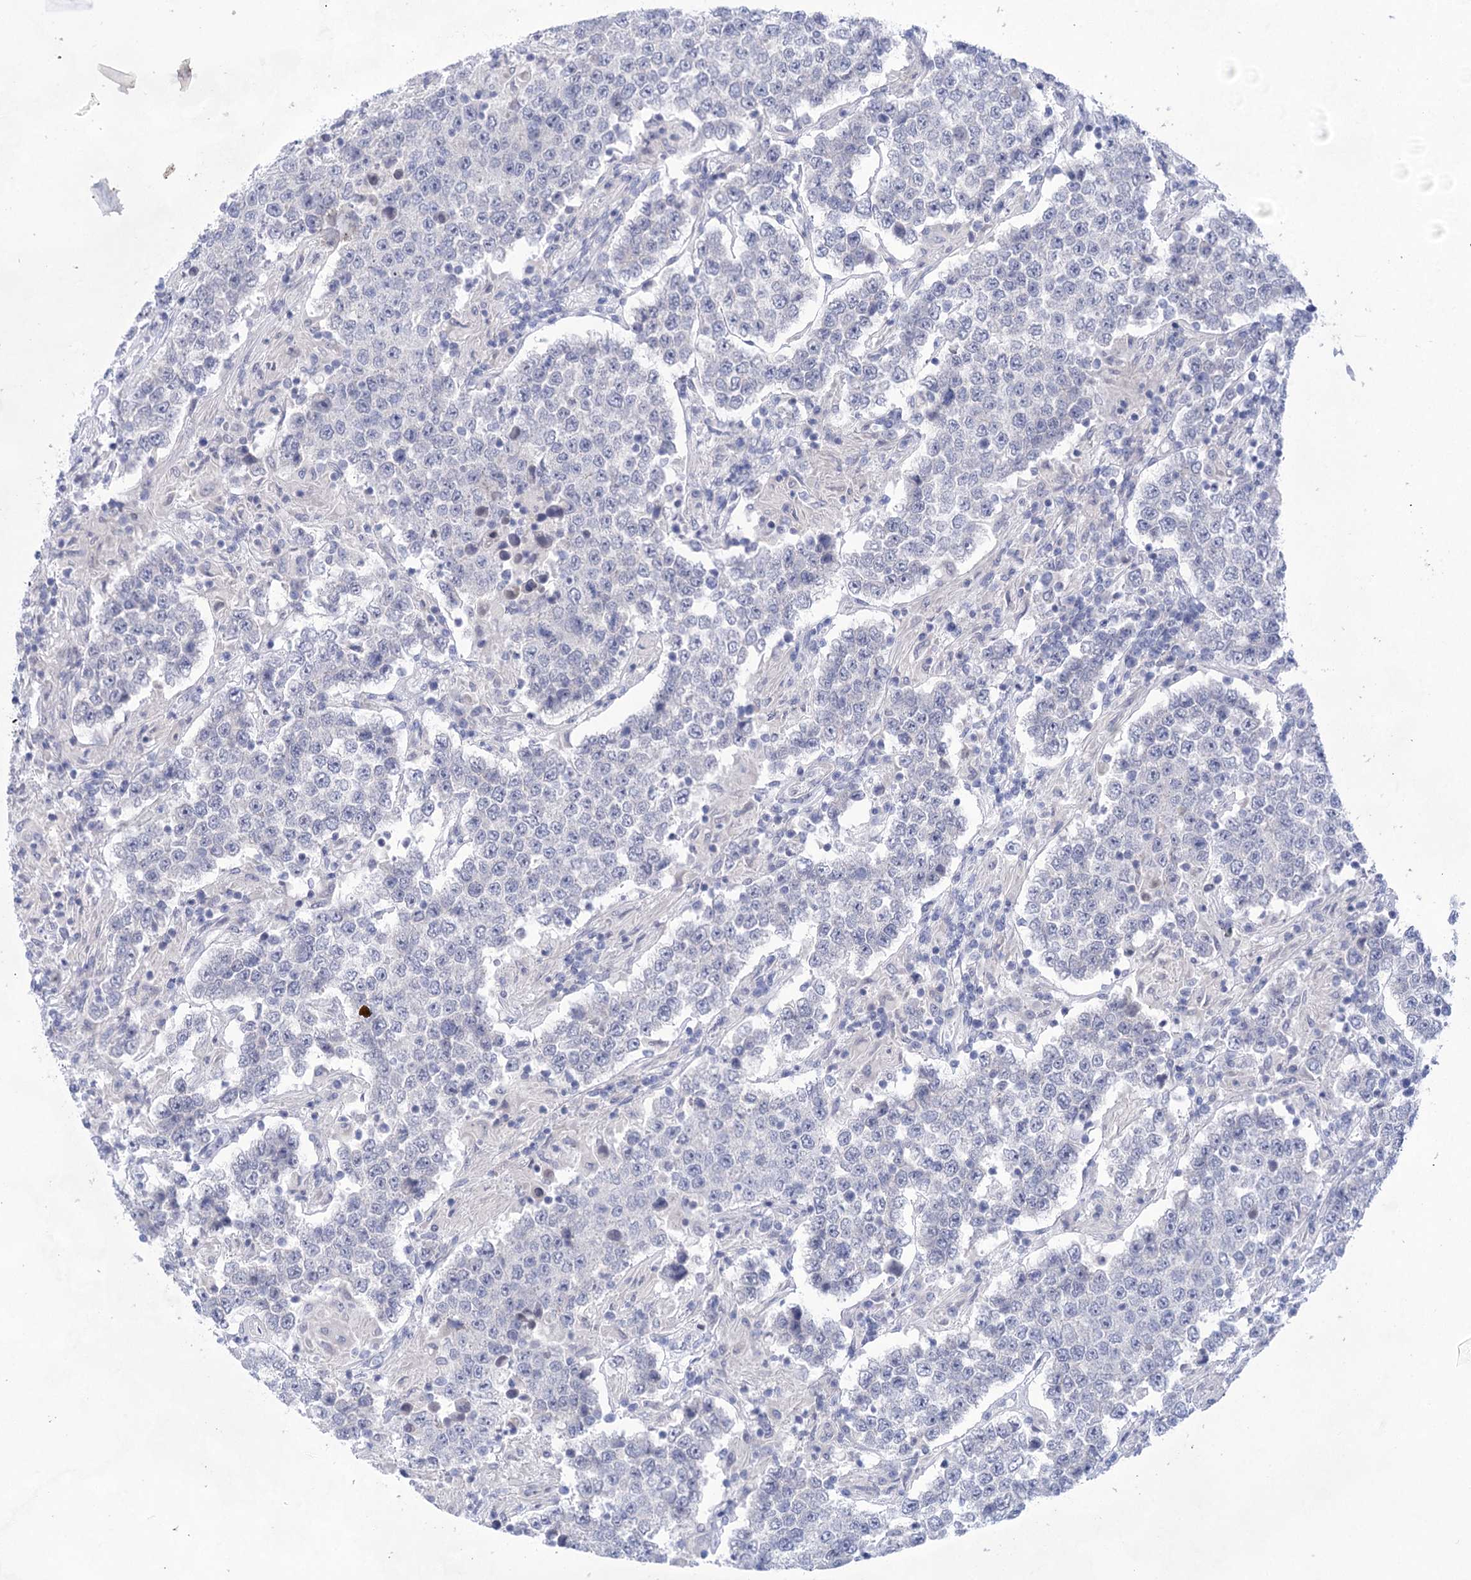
{"staining": {"intensity": "negative", "quantity": "none", "location": "none"}, "tissue": "testis cancer", "cell_type": "Tumor cells", "image_type": "cancer", "snomed": [{"axis": "morphology", "description": "Normal tissue, NOS"}, {"axis": "morphology", "description": "Urothelial carcinoma, High grade"}, {"axis": "morphology", "description": "Seminoma, NOS"}, {"axis": "morphology", "description": "Carcinoma, Embryonal, NOS"}, {"axis": "topography", "description": "Urinary bladder"}, {"axis": "topography", "description": "Testis"}], "caption": "DAB (3,3'-diaminobenzidine) immunohistochemical staining of testis cancer demonstrates no significant positivity in tumor cells.", "gene": "LALBA", "patient": {"sex": "male", "age": 41}}